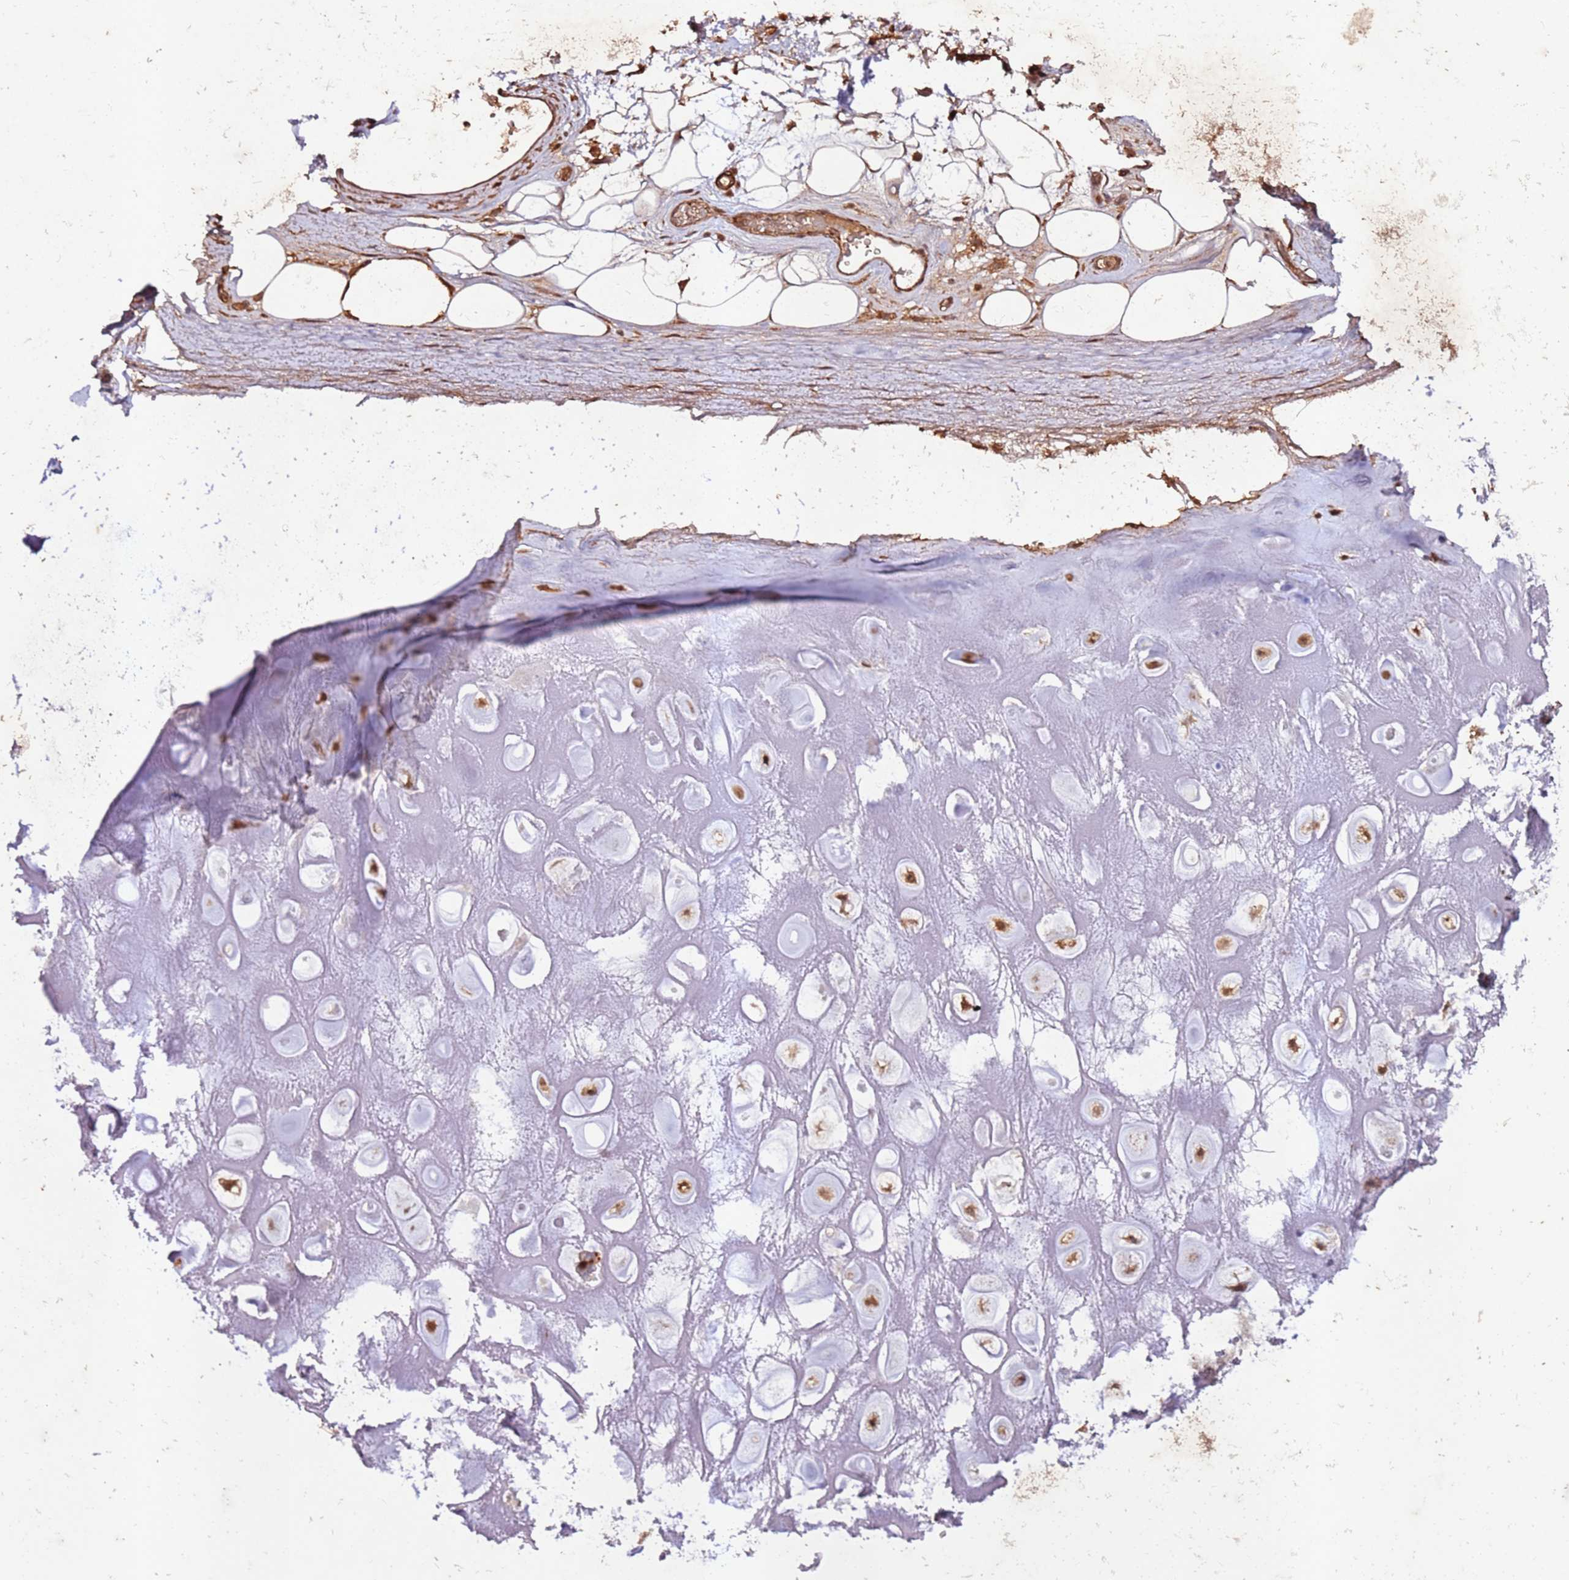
{"staining": {"intensity": "moderate", "quantity": ">75%", "location": "cytoplasmic/membranous"}, "tissue": "adipose tissue", "cell_type": "Adipocytes", "image_type": "normal", "snomed": [{"axis": "morphology", "description": "Normal tissue, NOS"}, {"axis": "topography", "description": "Cartilage tissue"}], "caption": "Adipose tissue stained for a protein shows moderate cytoplasmic/membranous positivity in adipocytes. (DAB = brown stain, brightfield microscopy at high magnification).", "gene": "FAM186A", "patient": {"sex": "male", "age": 81}}